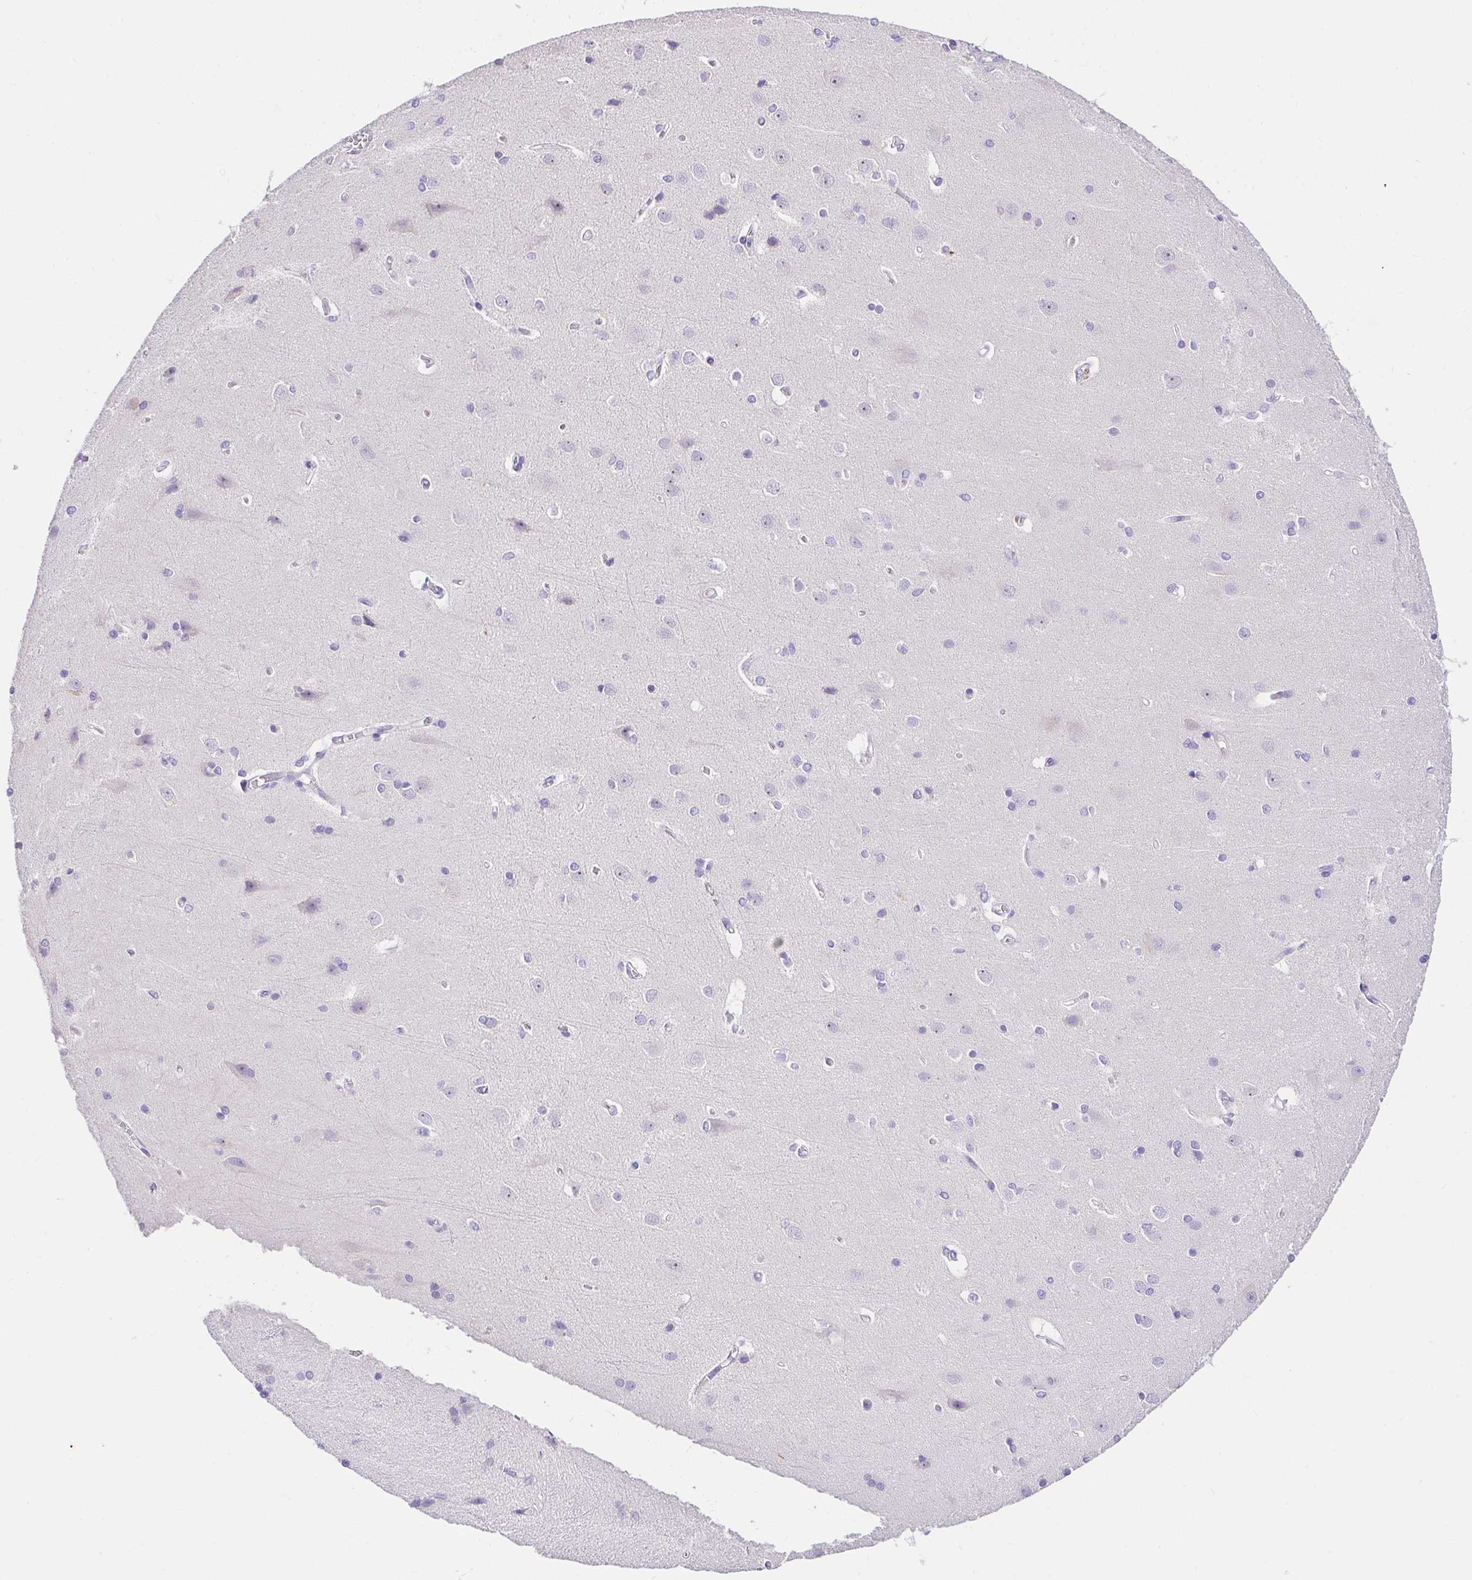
{"staining": {"intensity": "negative", "quantity": "none", "location": "none"}, "tissue": "cerebral cortex", "cell_type": "Endothelial cells", "image_type": "normal", "snomed": [{"axis": "morphology", "description": "Normal tissue, NOS"}, {"axis": "topography", "description": "Cerebral cortex"}], "caption": "Endothelial cells are negative for brown protein staining in normal cerebral cortex. (DAB (3,3'-diaminobenzidine) immunohistochemistry (IHC) with hematoxylin counter stain).", "gene": "CDO1", "patient": {"sex": "male", "age": 37}}